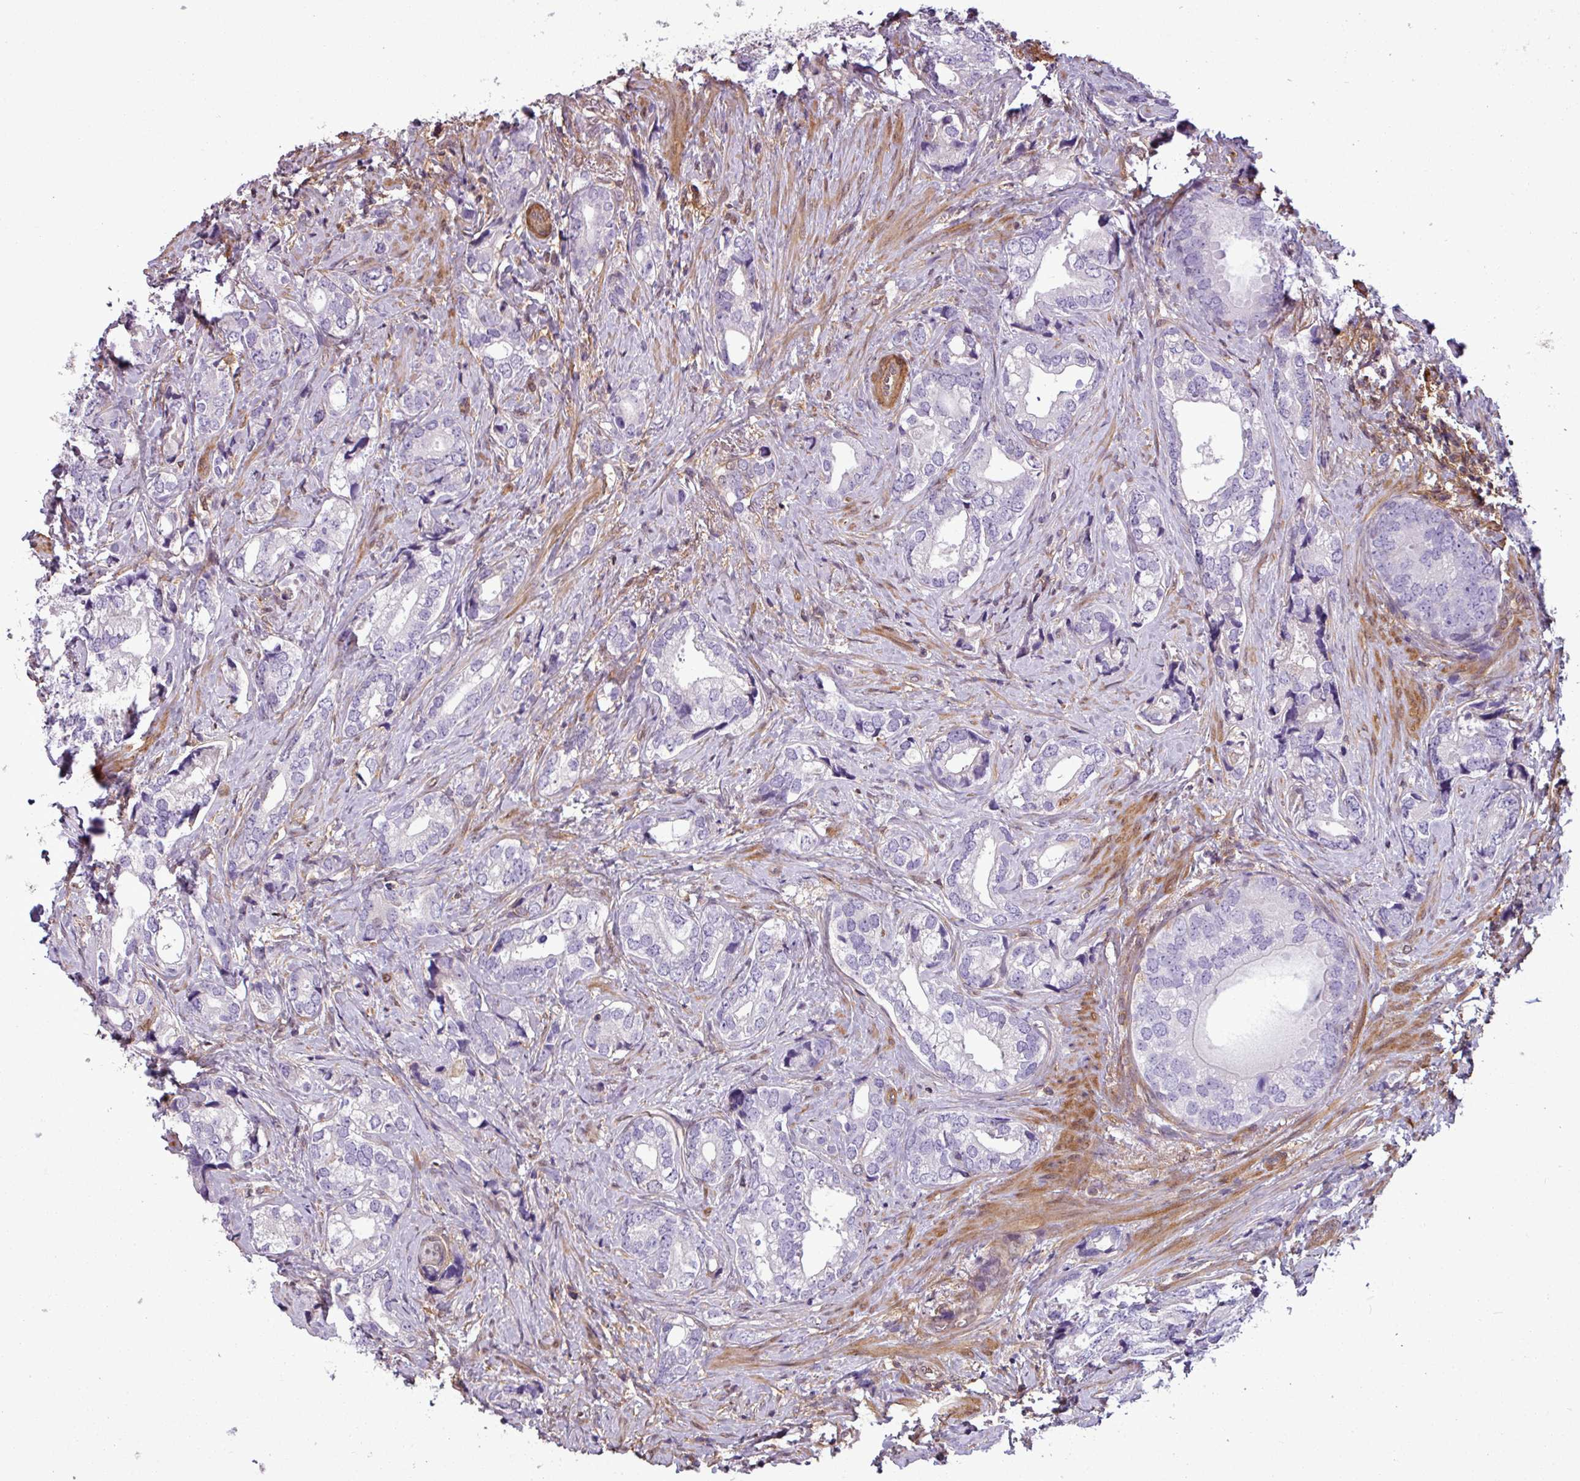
{"staining": {"intensity": "negative", "quantity": "none", "location": "none"}, "tissue": "prostate cancer", "cell_type": "Tumor cells", "image_type": "cancer", "snomed": [{"axis": "morphology", "description": "Adenocarcinoma, High grade"}, {"axis": "topography", "description": "Prostate"}], "caption": "Adenocarcinoma (high-grade) (prostate) was stained to show a protein in brown. There is no significant positivity in tumor cells.", "gene": "SH3BGRL", "patient": {"sex": "male", "age": 75}}